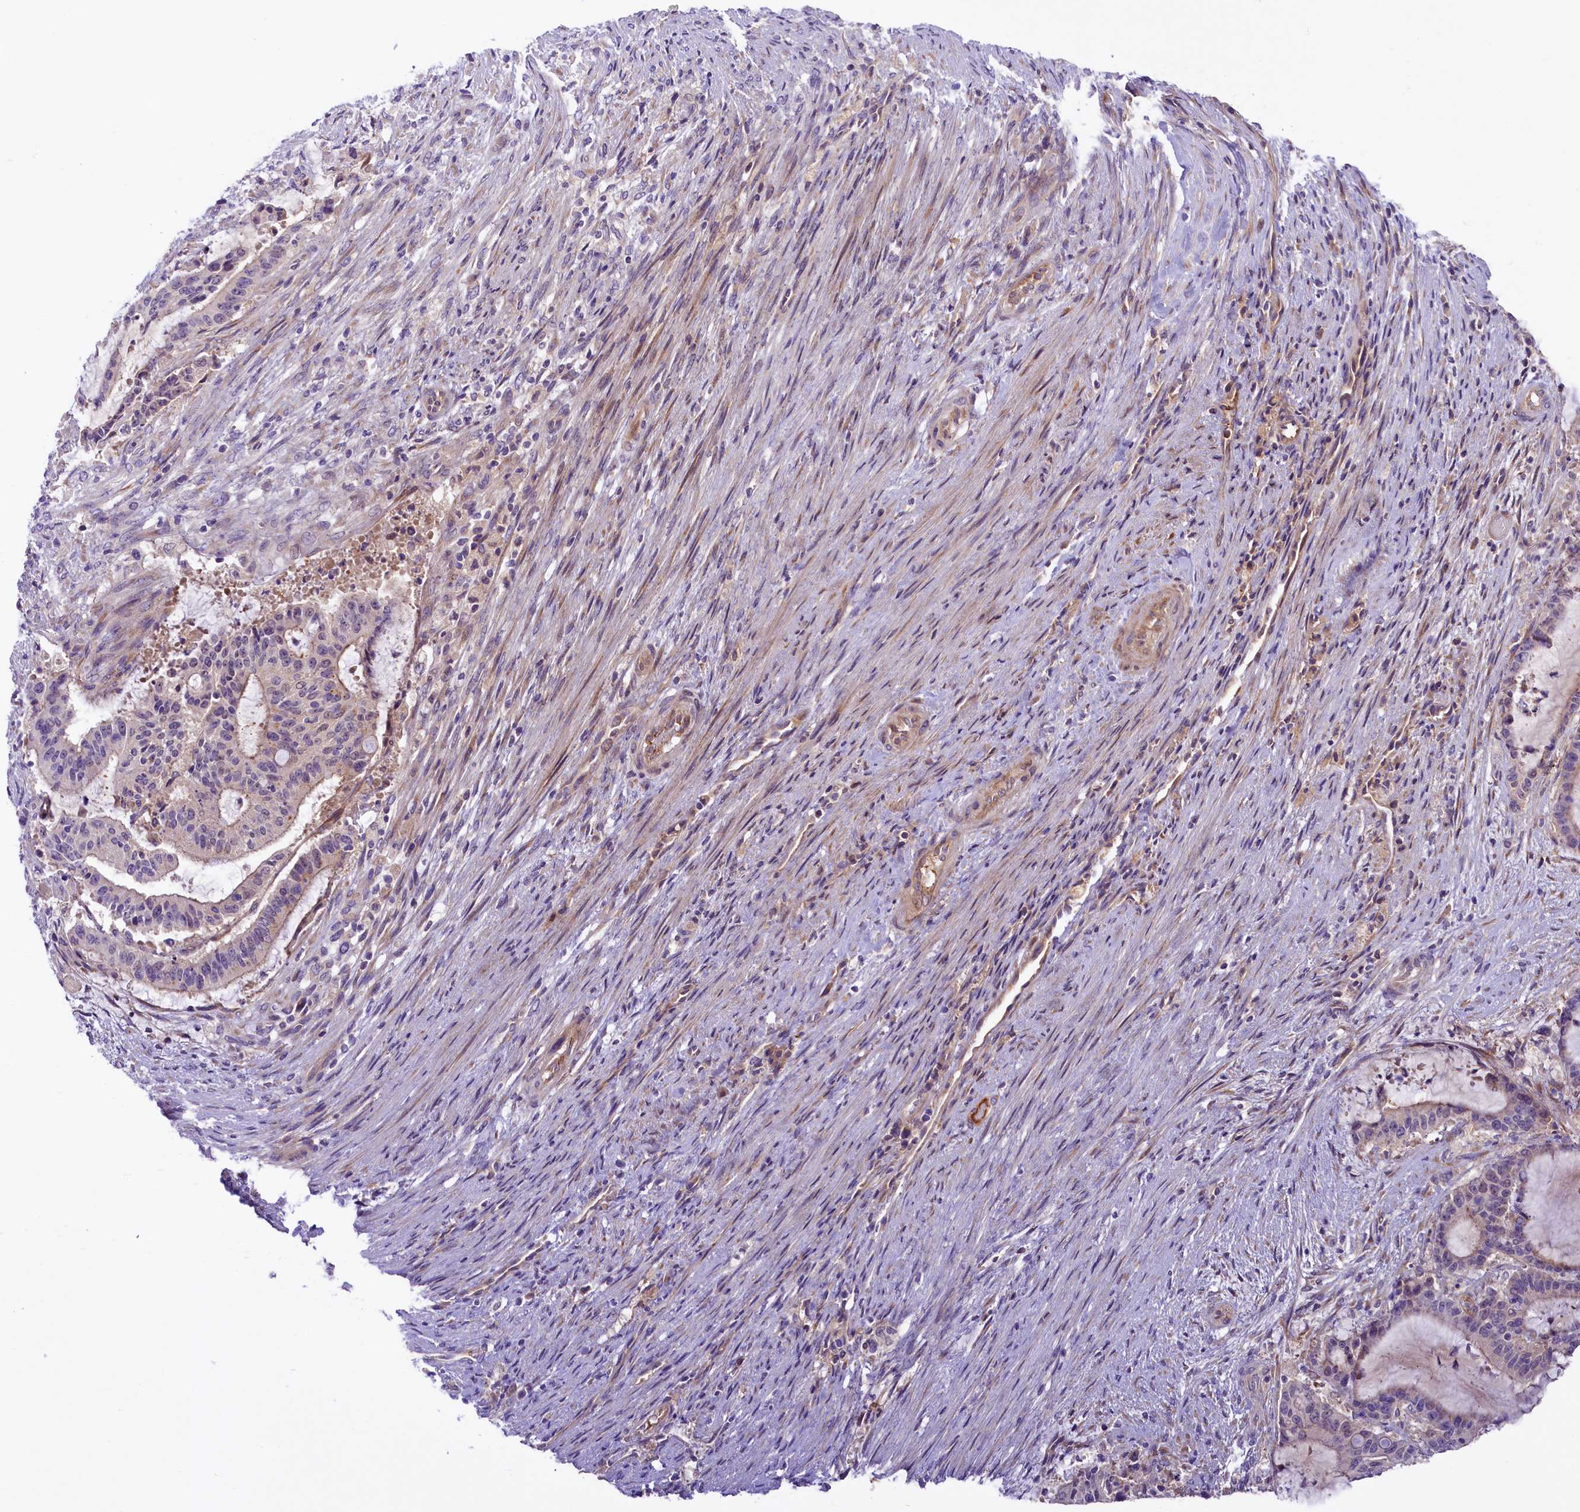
{"staining": {"intensity": "weak", "quantity": "<25%", "location": "cytoplasmic/membranous"}, "tissue": "liver cancer", "cell_type": "Tumor cells", "image_type": "cancer", "snomed": [{"axis": "morphology", "description": "Normal tissue, NOS"}, {"axis": "morphology", "description": "Cholangiocarcinoma"}, {"axis": "topography", "description": "Liver"}, {"axis": "topography", "description": "Peripheral nerve tissue"}], "caption": "High magnification brightfield microscopy of cholangiocarcinoma (liver) stained with DAB (brown) and counterstained with hematoxylin (blue): tumor cells show no significant positivity. (DAB immunohistochemistry (IHC), high magnification).", "gene": "UBXN6", "patient": {"sex": "female", "age": 73}}